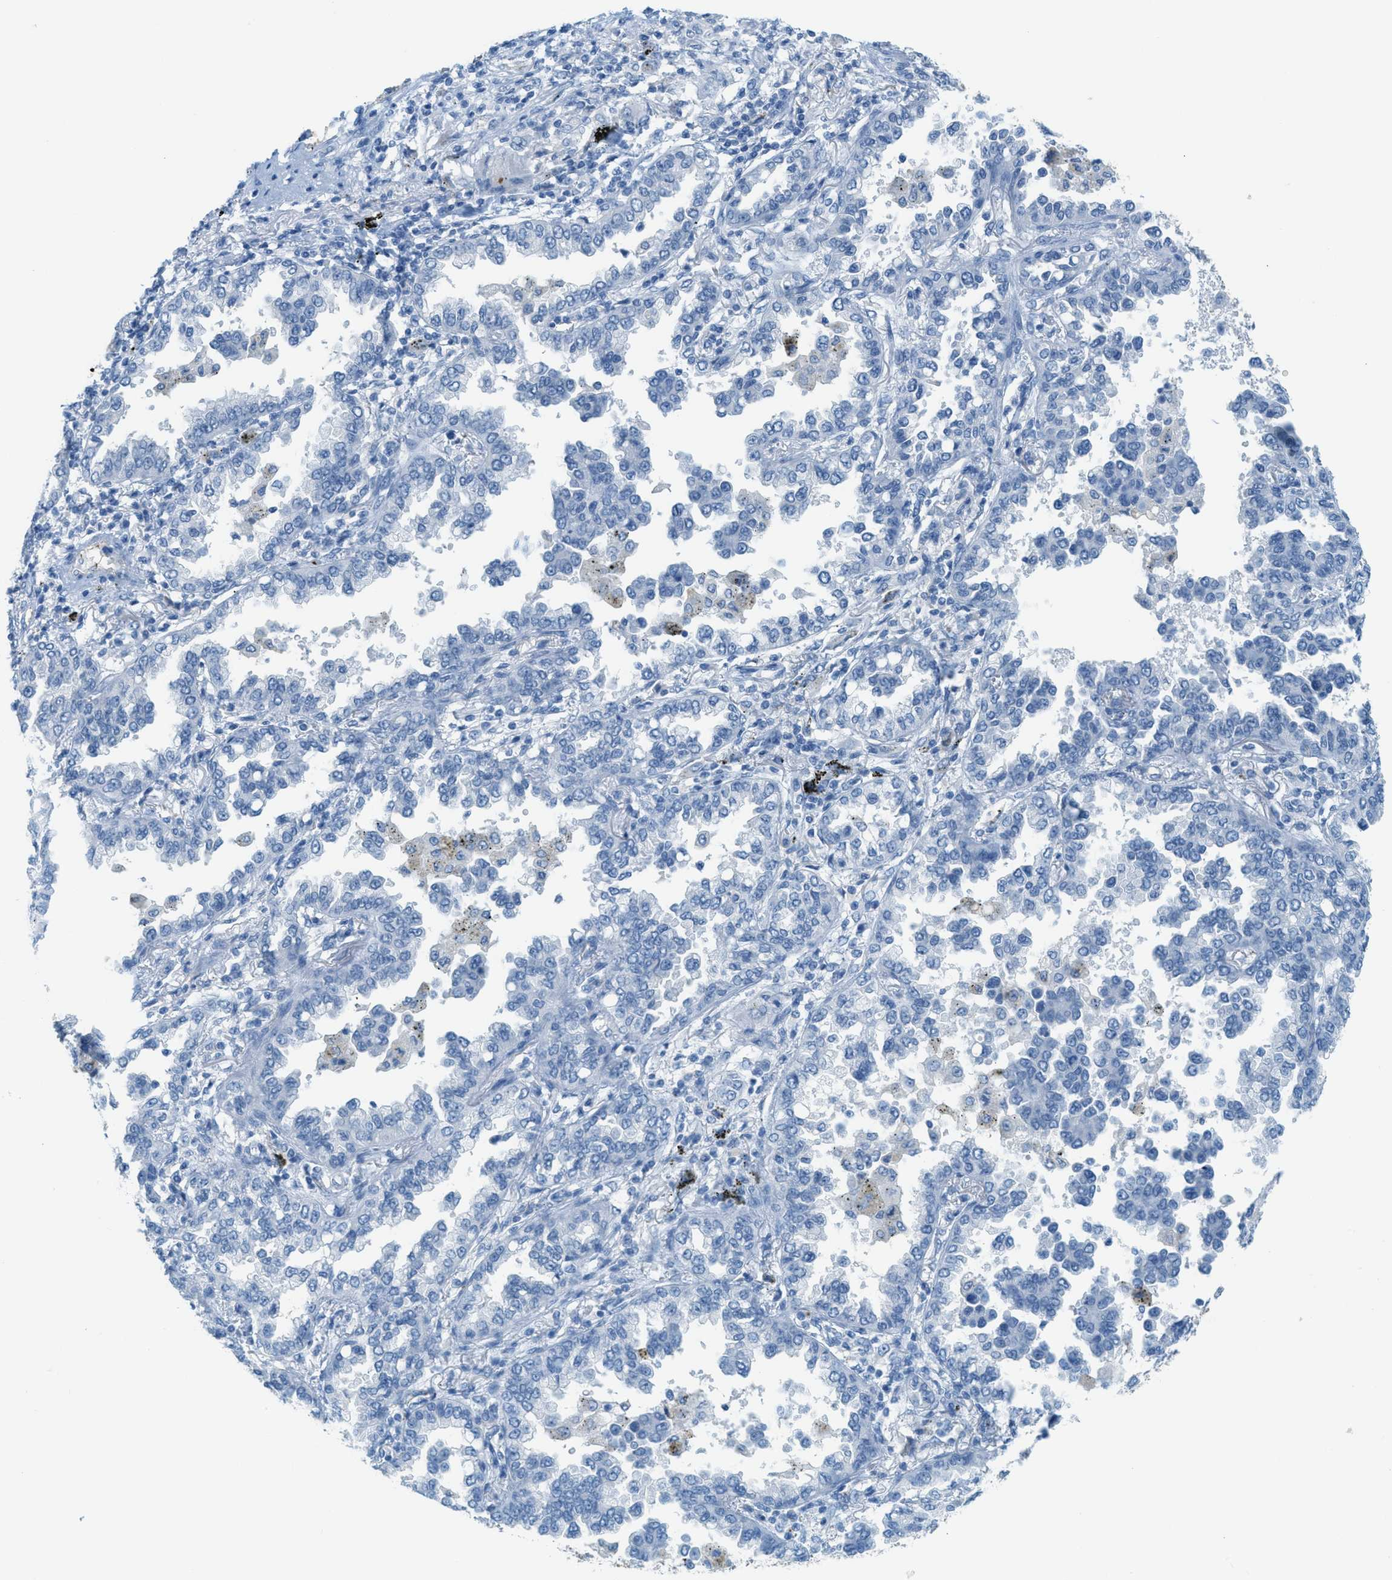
{"staining": {"intensity": "negative", "quantity": "none", "location": "none"}, "tissue": "lung cancer", "cell_type": "Tumor cells", "image_type": "cancer", "snomed": [{"axis": "morphology", "description": "Normal tissue, NOS"}, {"axis": "morphology", "description": "Adenocarcinoma, NOS"}, {"axis": "topography", "description": "Lung"}], "caption": "This is a photomicrograph of IHC staining of lung cancer (adenocarcinoma), which shows no staining in tumor cells.", "gene": "PPBP", "patient": {"sex": "male", "age": 59}}